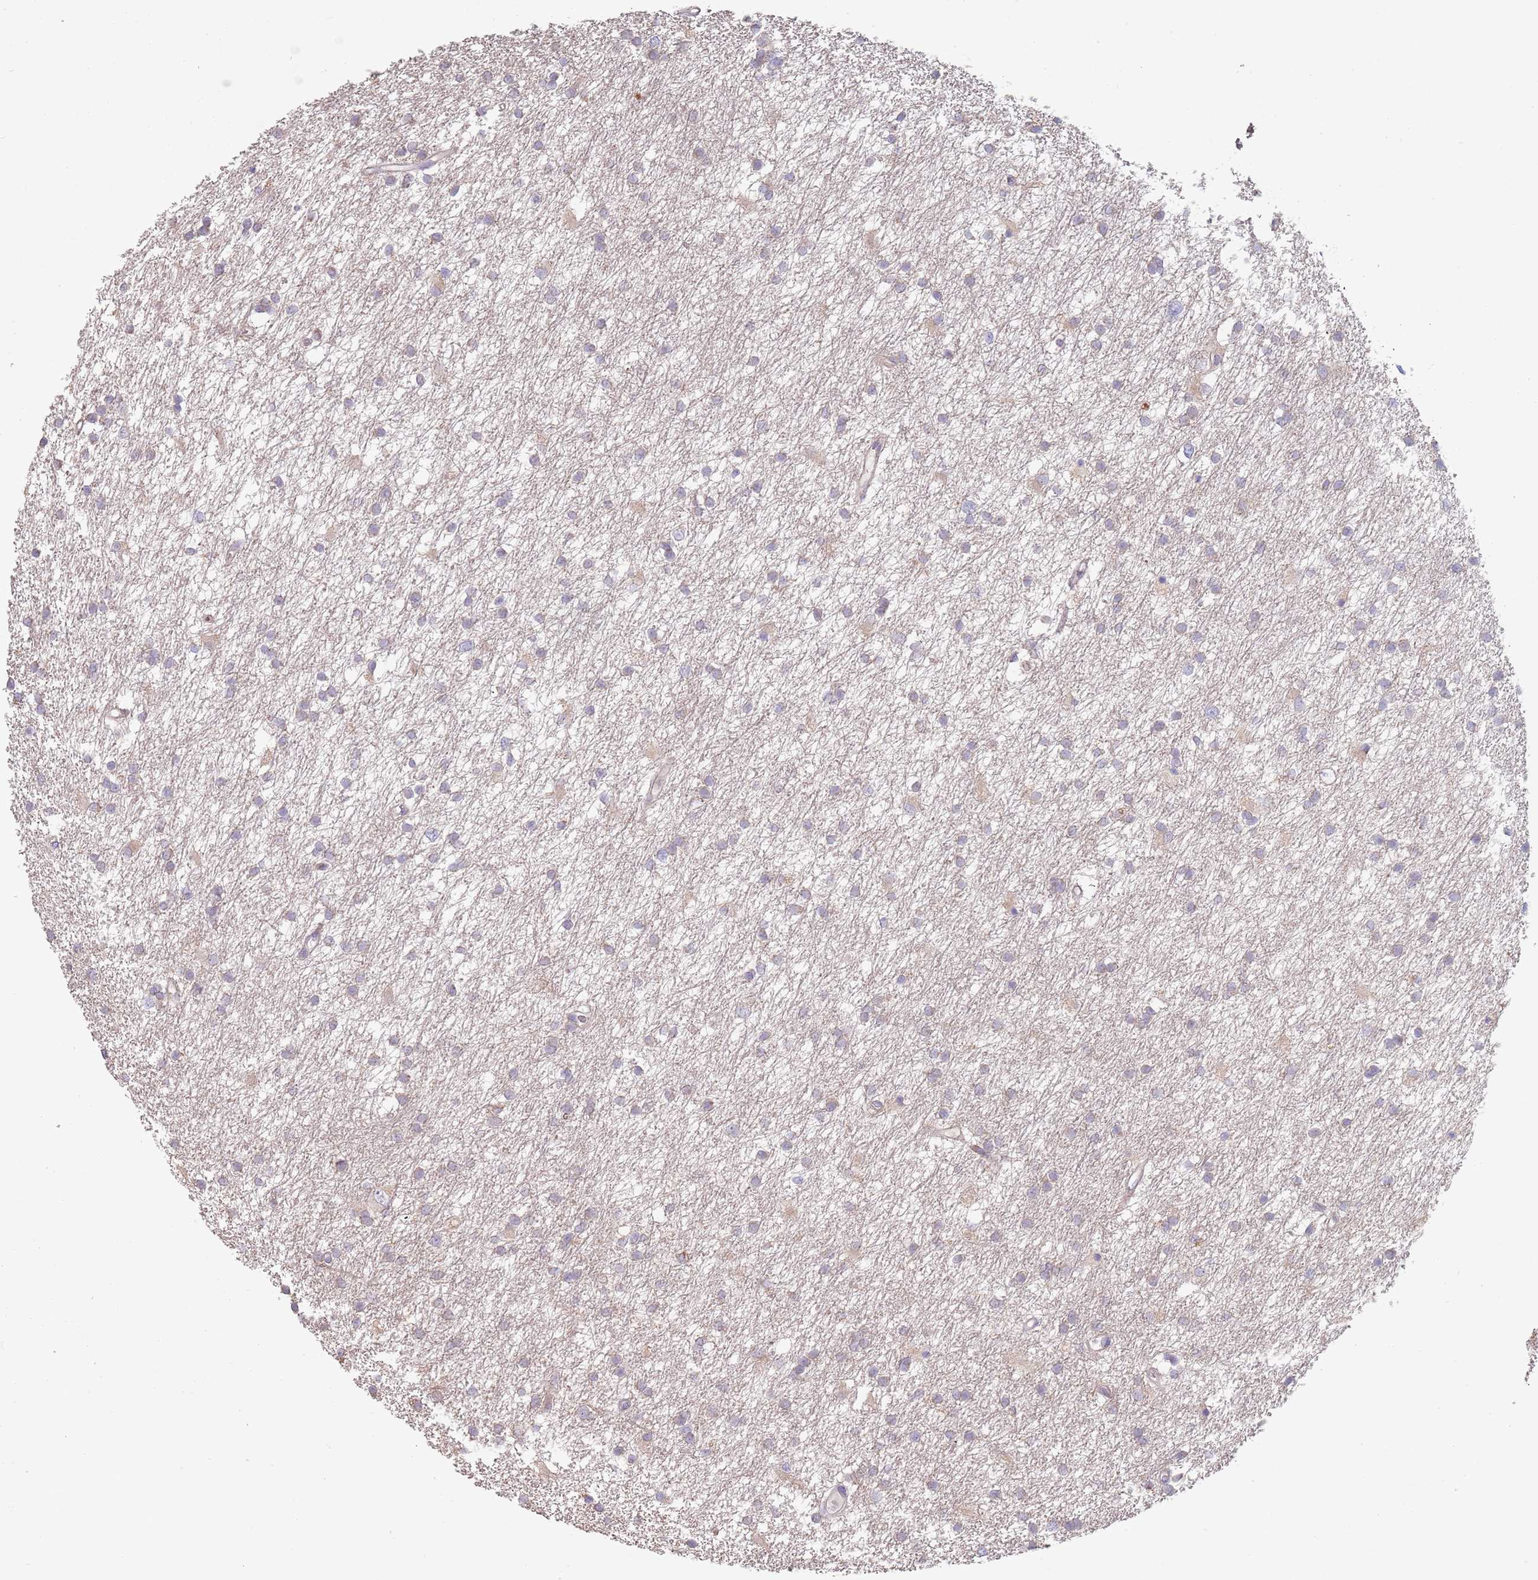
{"staining": {"intensity": "negative", "quantity": "none", "location": "none"}, "tissue": "glioma", "cell_type": "Tumor cells", "image_type": "cancer", "snomed": [{"axis": "morphology", "description": "Glioma, malignant, High grade"}, {"axis": "topography", "description": "Brain"}], "caption": "Immunohistochemical staining of human malignant high-grade glioma displays no significant staining in tumor cells.", "gene": "ABCC10", "patient": {"sex": "male", "age": 77}}